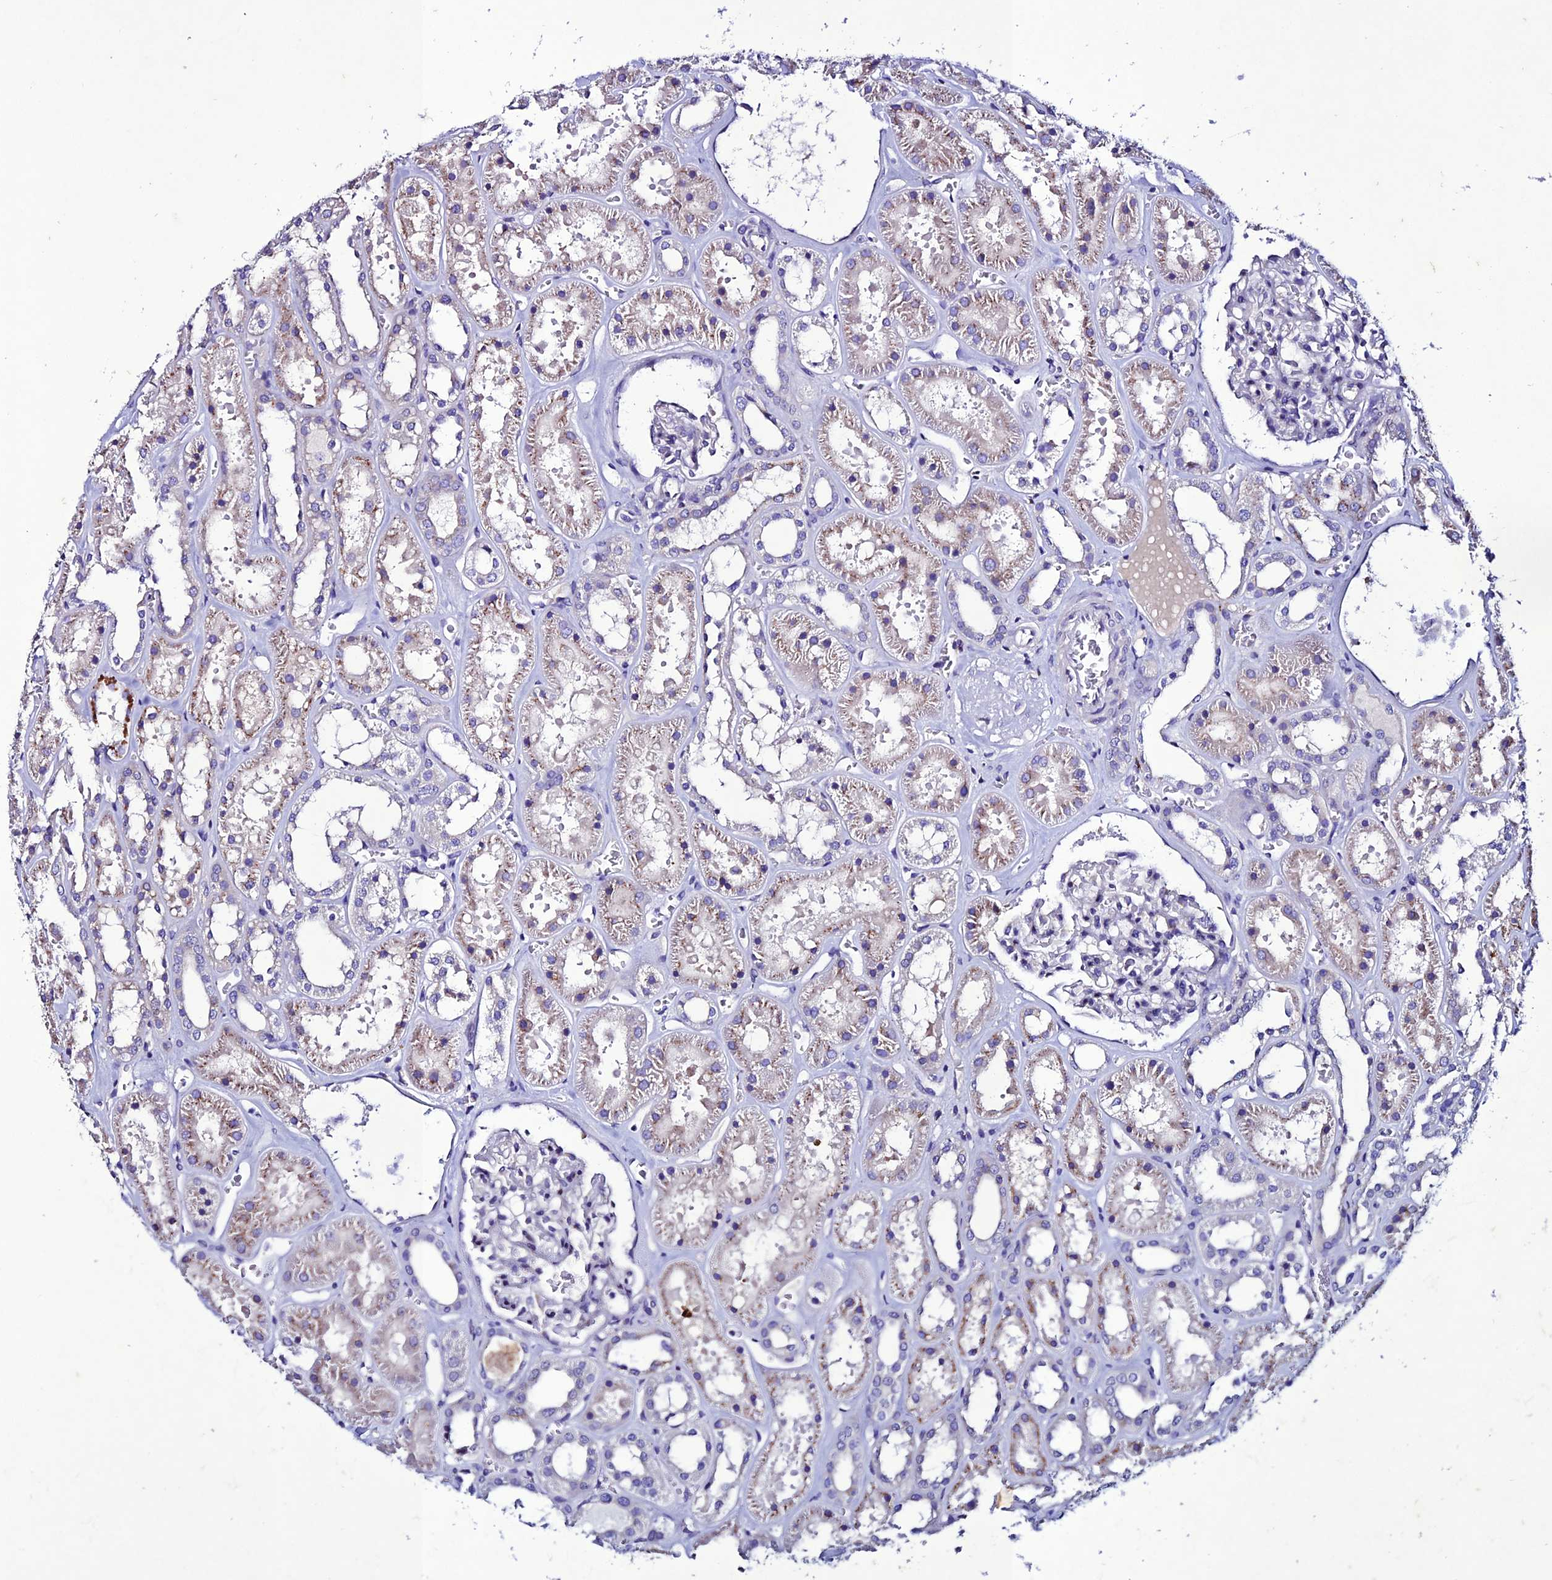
{"staining": {"intensity": "negative", "quantity": "none", "location": "none"}, "tissue": "kidney", "cell_type": "Cells in glomeruli", "image_type": "normal", "snomed": [{"axis": "morphology", "description": "Normal tissue, NOS"}, {"axis": "topography", "description": "Kidney"}], "caption": "DAB (3,3'-diaminobenzidine) immunohistochemical staining of unremarkable human kidney displays no significant positivity in cells in glomeruli. (IHC, brightfield microscopy, high magnification).", "gene": "OR51Q1", "patient": {"sex": "female", "age": 41}}